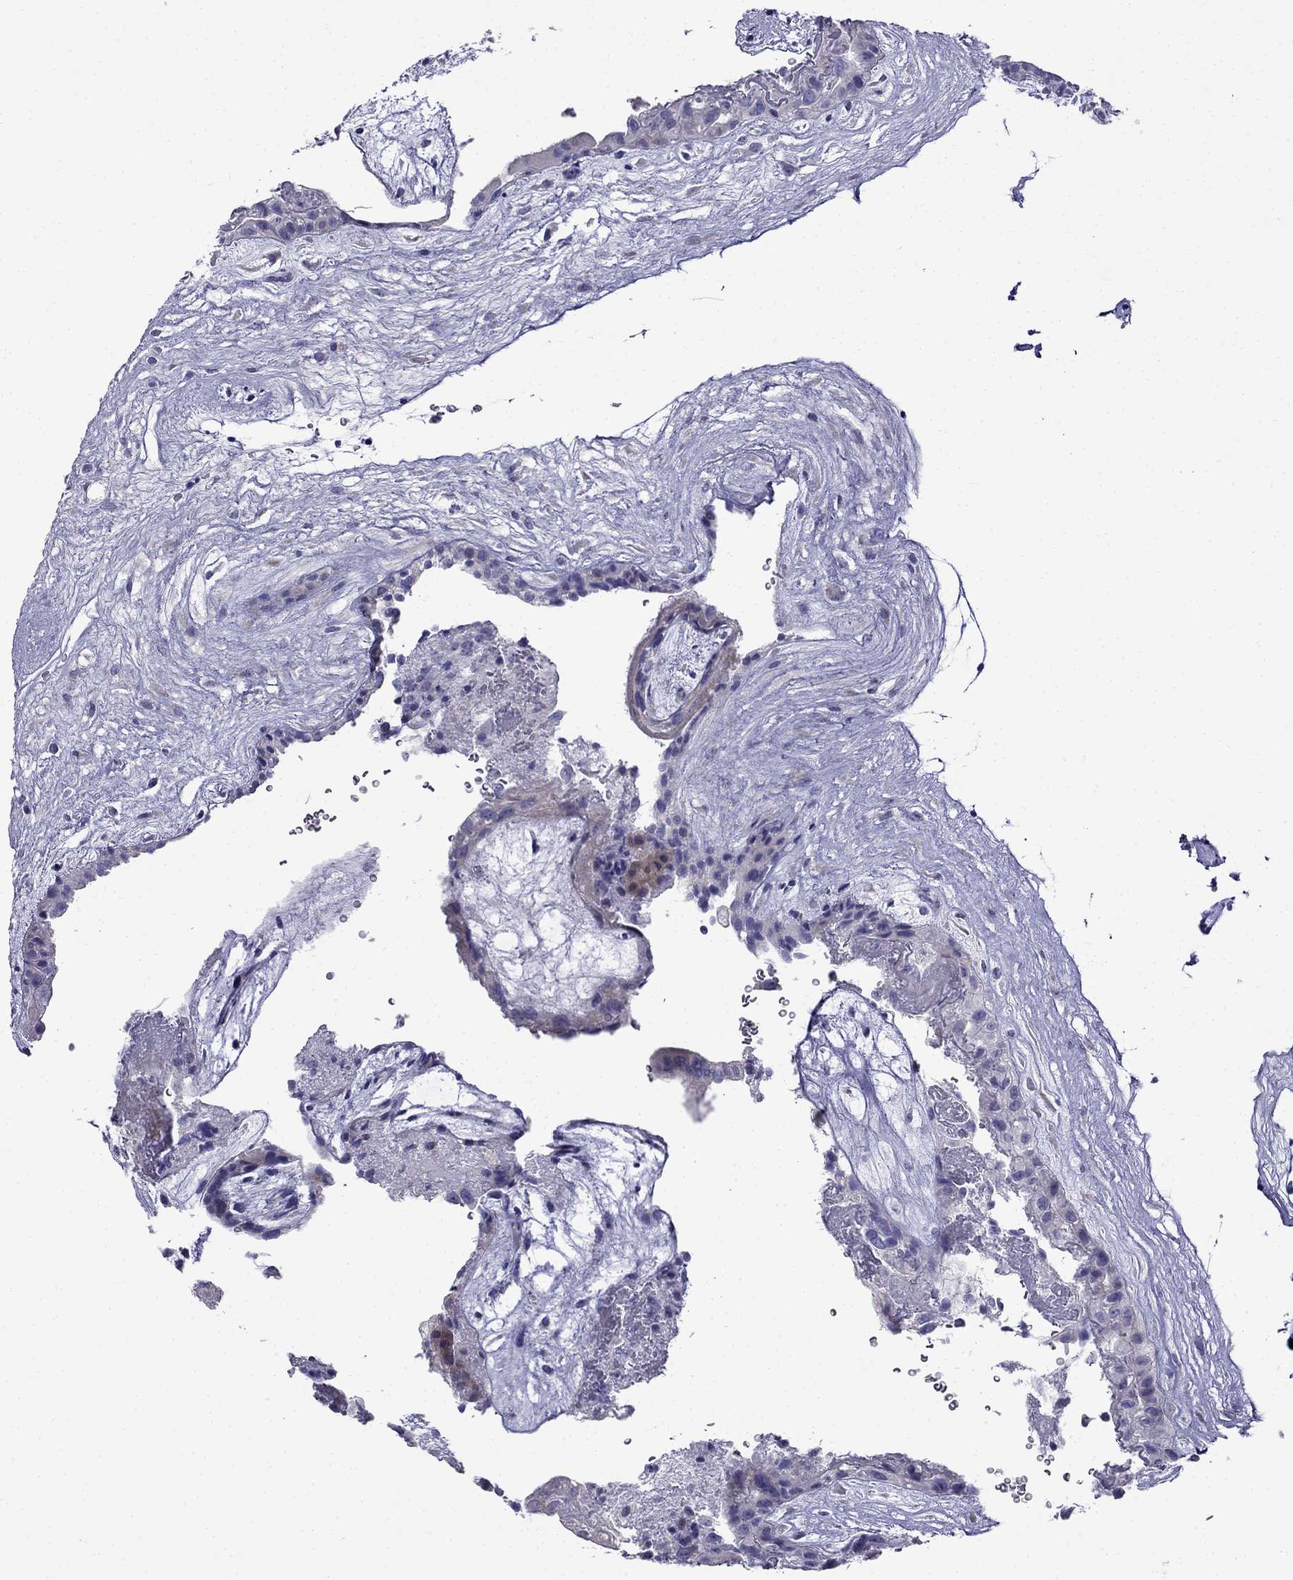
{"staining": {"intensity": "negative", "quantity": "none", "location": "none"}, "tissue": "placenta", "cell_type": "Decidual cells", "image_type": "normal", "snomed": [{"axis": "morphology", "description": "Normal tissue, NOS"}, {"axis": "topography", "description": "Placenta"}], "caption": "This is an immunohistochemistry photomicrograph of benign placenta. There is no staining in decidual cells.", "gene": "PATE1", "patient": {"sex": "female", "age": 19}}